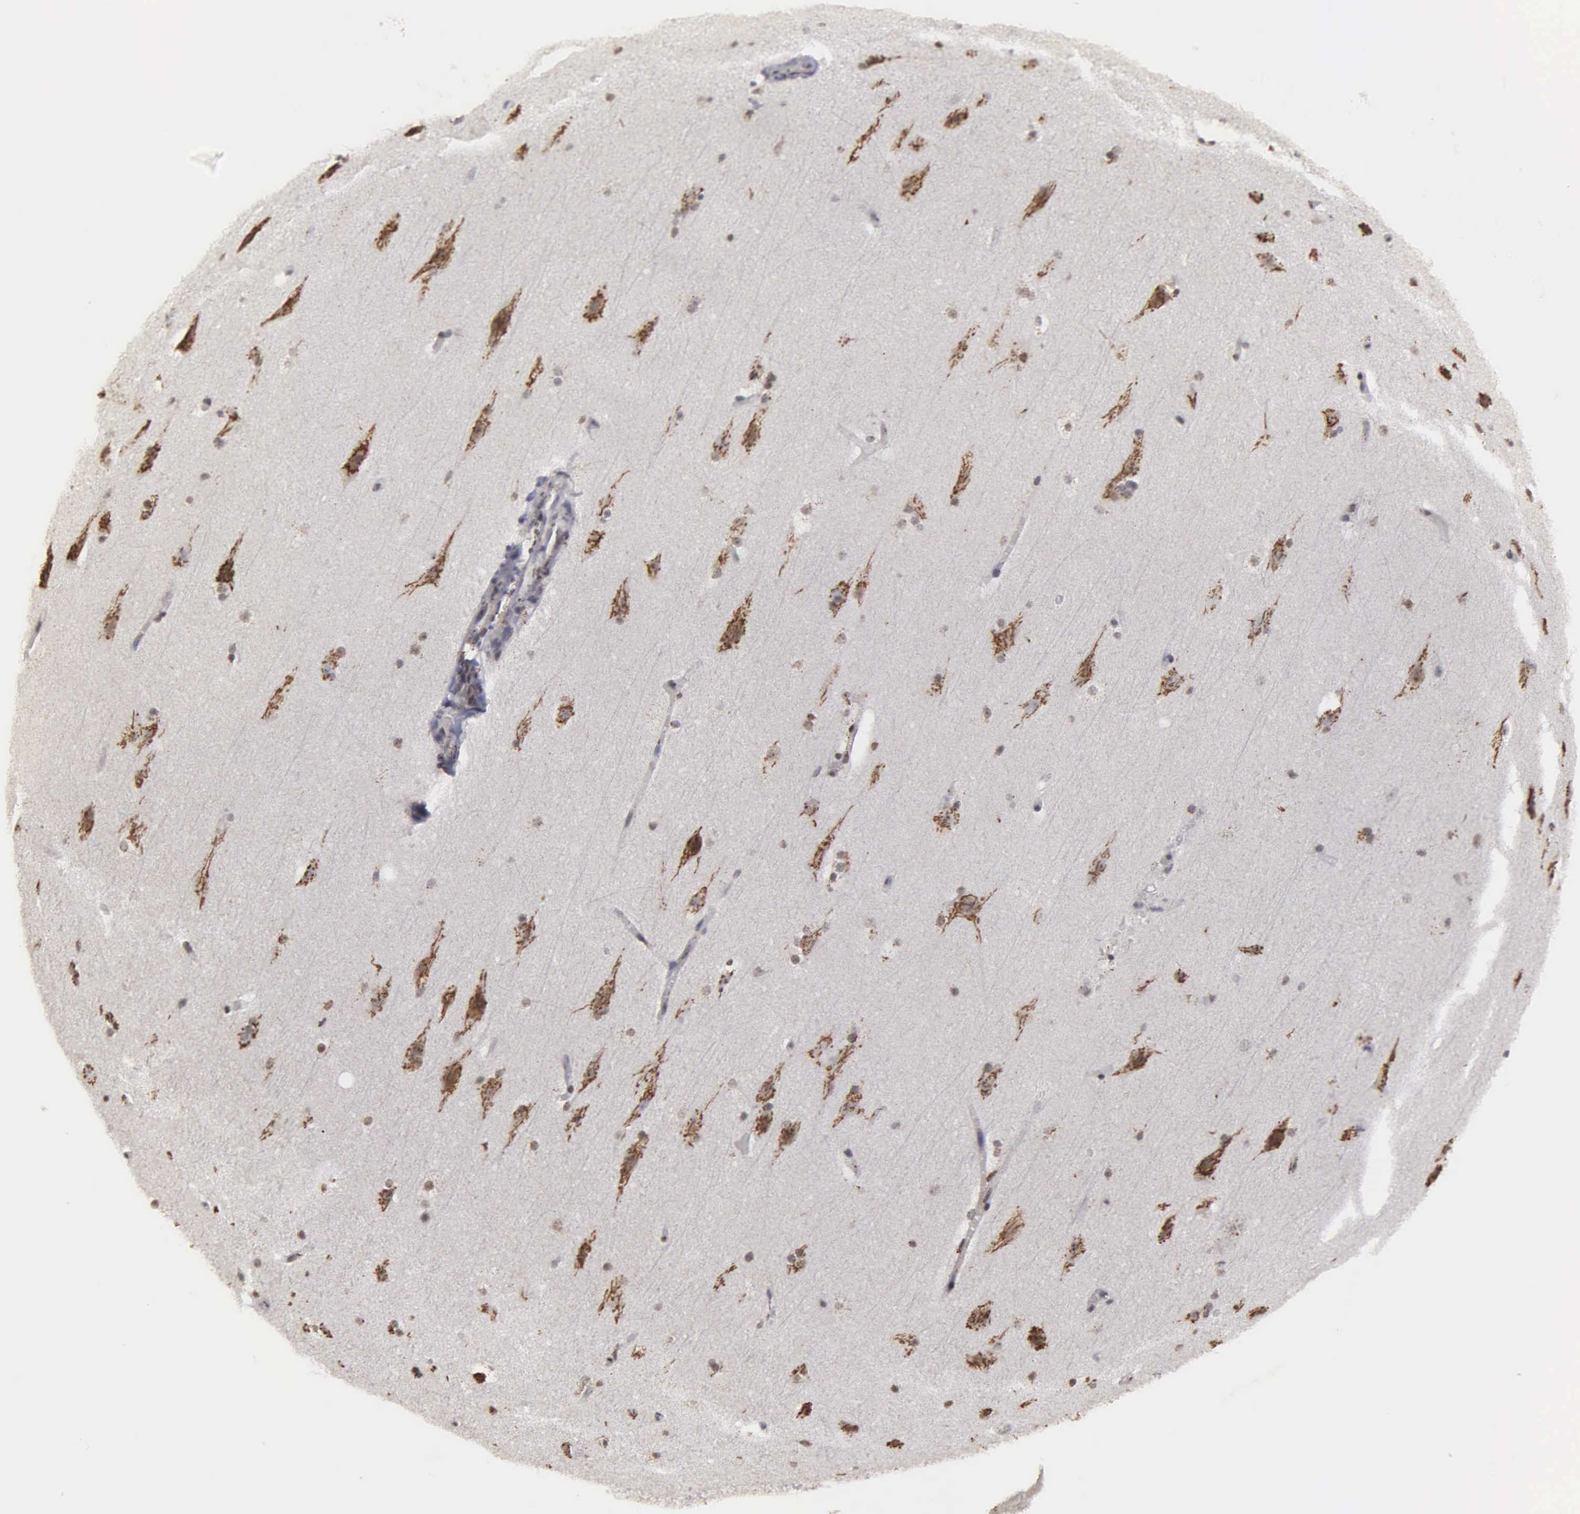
{"staining": {"intensity": "moderate", "quantity": ">75%", "location": "nuclear"}, "tissue": "cerebral cortex", "cell_type": "Endothelial cells", "image_type": "normal", "snomed": [{"axis": "morphology", "description": "Normal tissue, NOS"}, {"axis": "topography", "description": "Cerebral cortex"}, {"axis": "topography", "description": "Hippocampus"}], "caption": "DAB immunohistochemical staining of normal human cerebral cortex exhibits moderate nuclear protein staining in about >75% of endothelial cells.", "gene": "GTF2A1", "patient": {"sex": "female", "age": 19}}